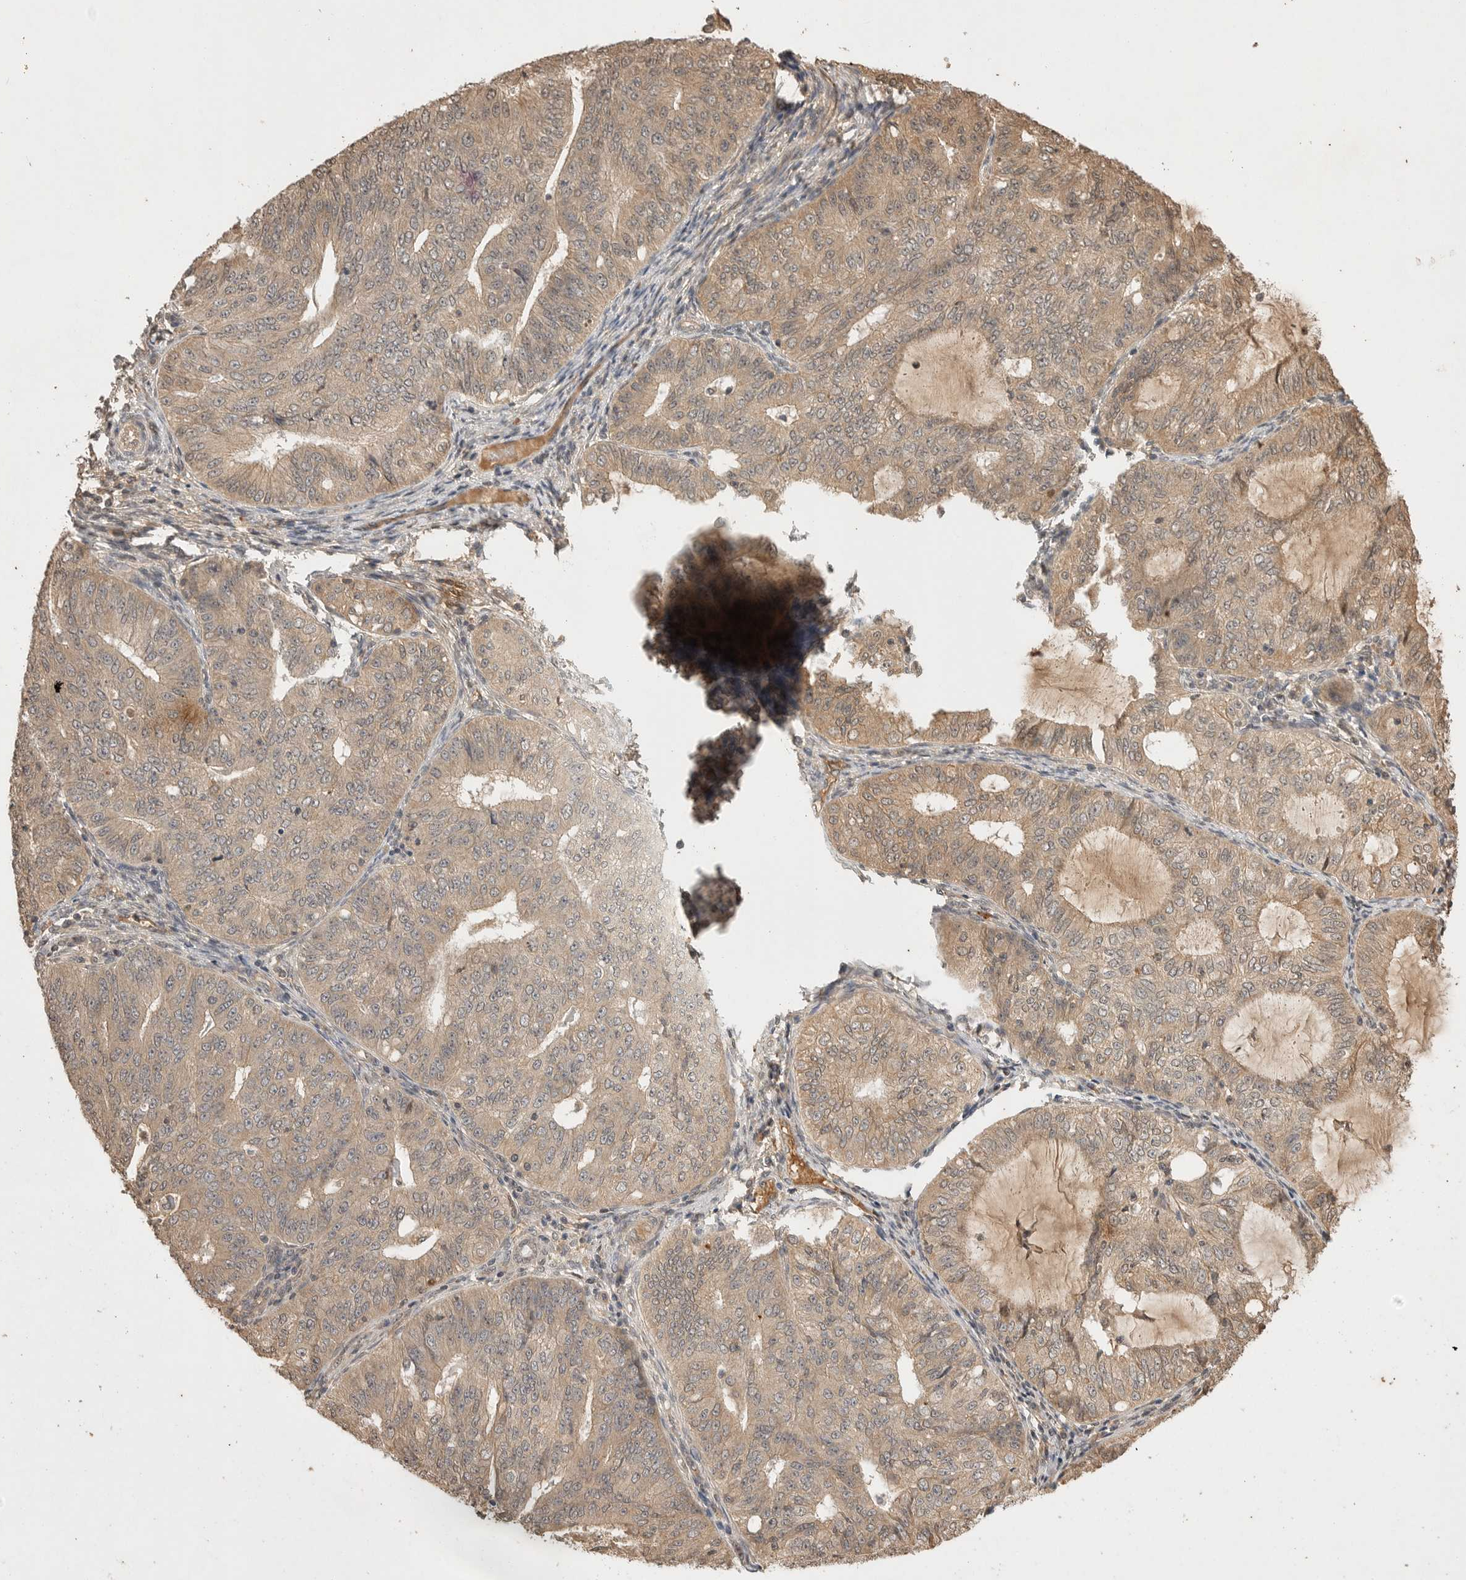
{"staining": {"intensity": "weak", "quantity": ">75%", "location": "cytoplasmic/membranous"}, "tissue": "endometrial cancer", "cell_type": "Tumor cells", "image_type": "cancer", "snomed": [{"axis": "morphology", "description": "Adenocarcinoma, NOS"}, {"axis": "topography", "description": "Endometrium"}], "caption": "Protein staining of endometrial cancer tissue demonstrates weak cytoplasmic/membranous expression in about >75% of tumor cells. (DAB IHC, brown staining for protein, blue staining for nuclei).", "gene": "PRMT3", "patient": {"sex": "female", "age": 32}}